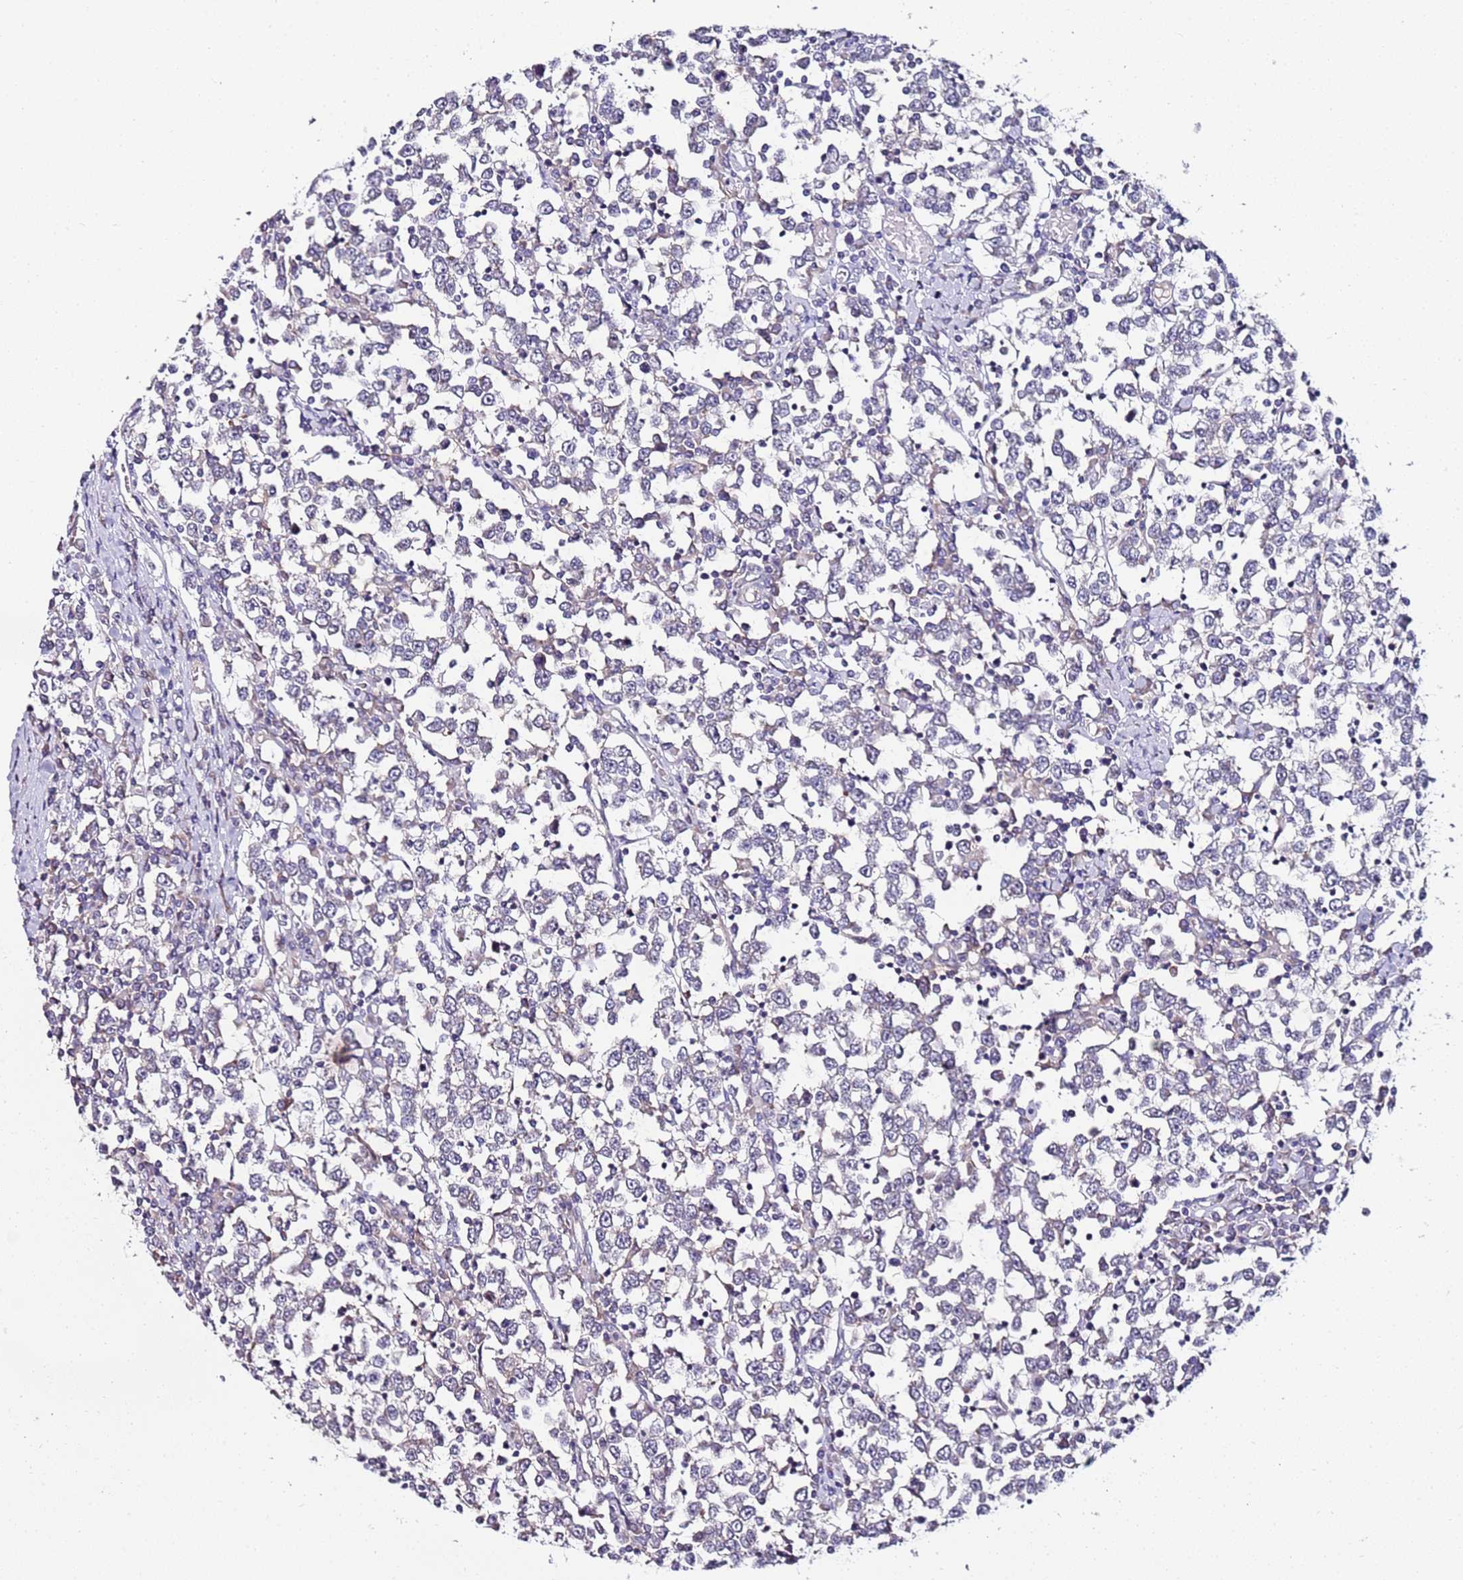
{"staining": {"intensity": "negative", "quantity": "none", "location": "none"}, "tissue": "testis cancer", "cell_type": "Tumor cells", "image_type": "cancer", "snomed": [{"axis": "morphology", "description": "Seminoma, NOS"}, {"axis": "topography", "description": "Testis"}], "caption": "High magnification brightfield microscopy of seminoma (testis) stained with DAB (brown) and counterstained with hematoxylin (blue): tumor cells show no significant expression.", "gene": "SRRM5", "patient": {"sex": "male", "age": 65}}